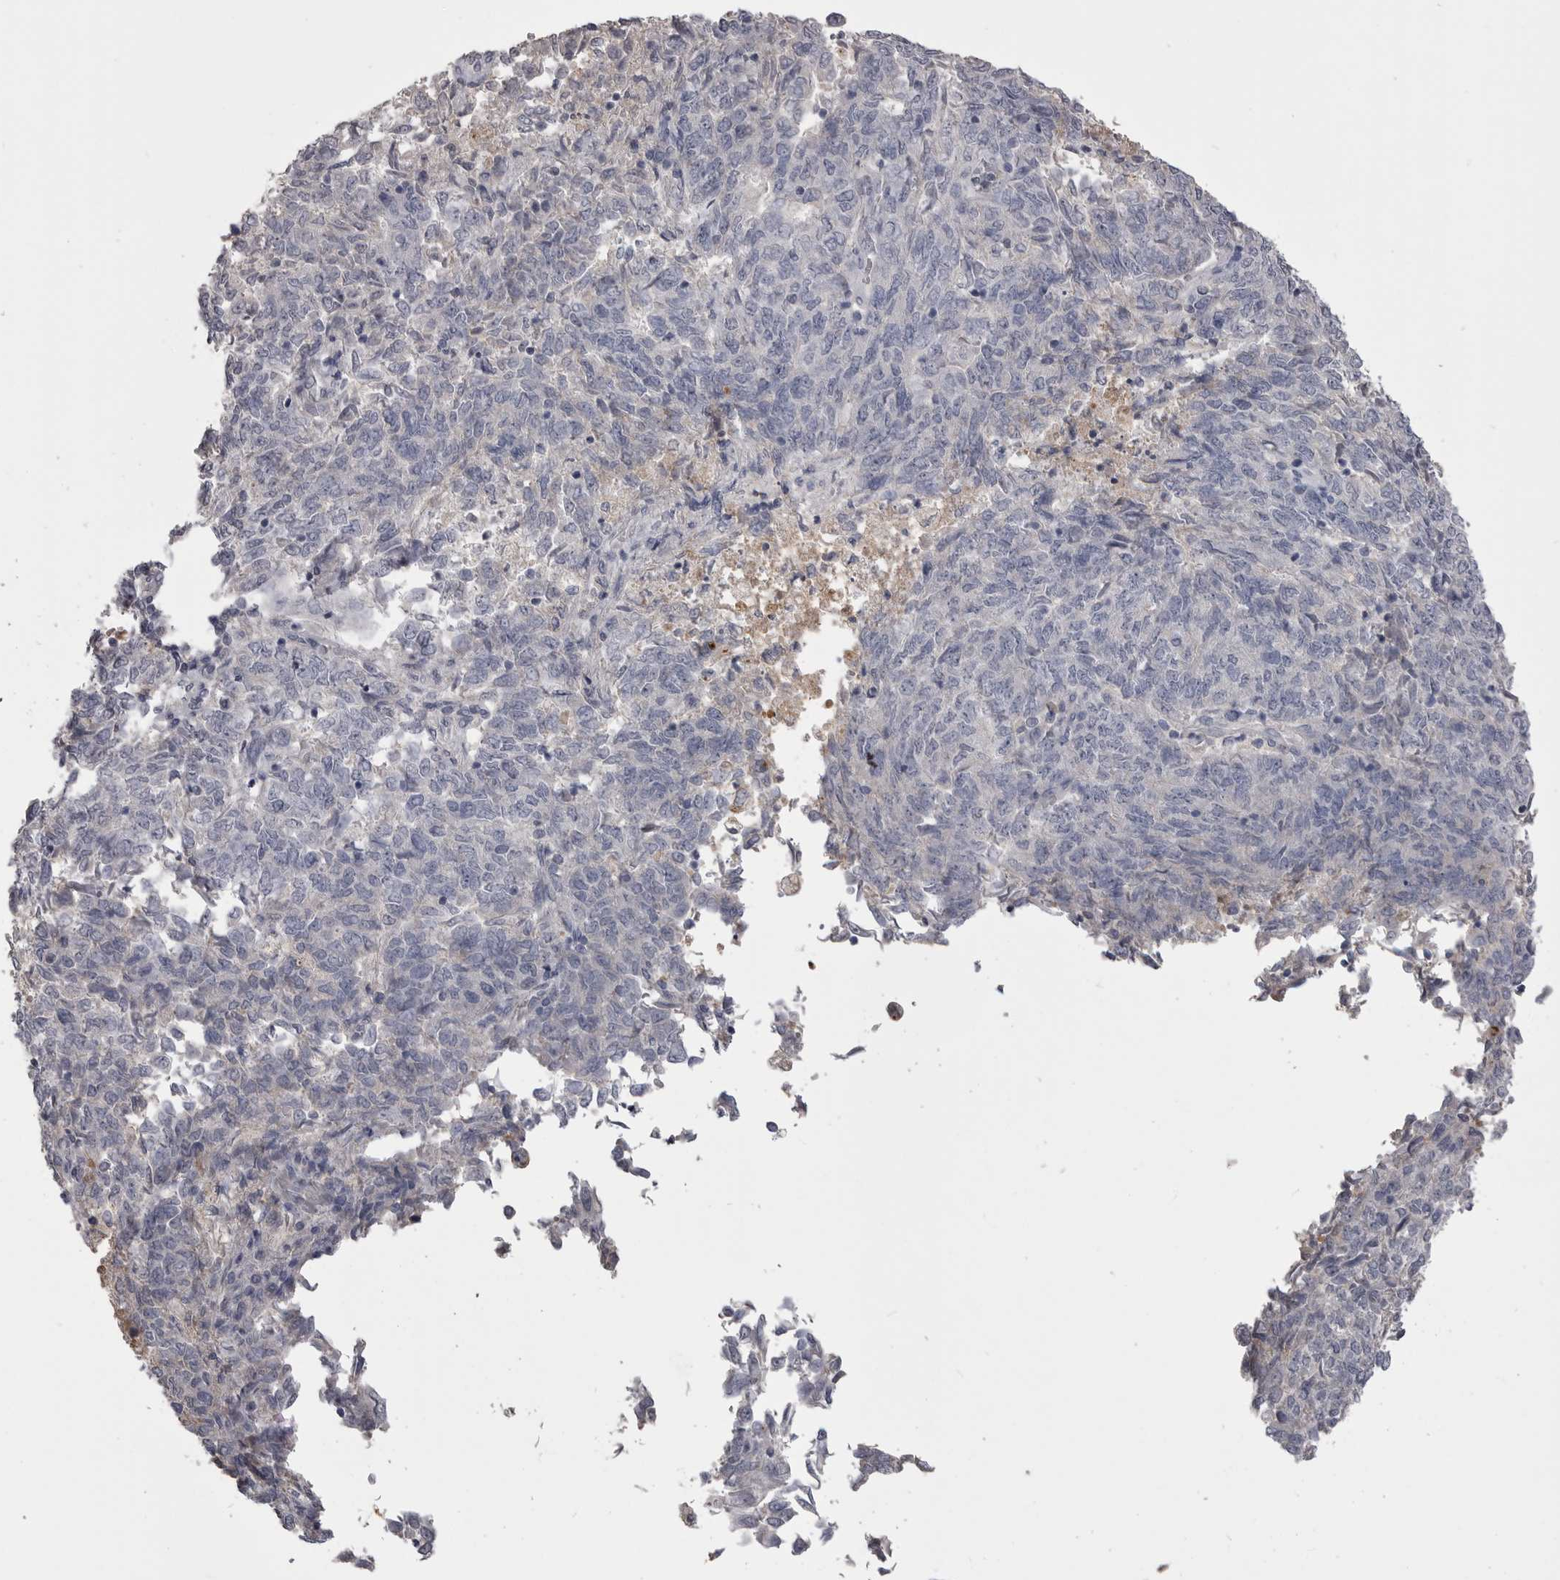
{"staining": {"intensity": "negative", "quantity": "none", "location": "none"}, "tissue": "endometrial cancer", "cell_type": "Tumor cells", "image_type": "cancer", "snomed": [{"axis": "morphology", "description": "Adenocarcinoma, NOS"}, {"axis": "topography", "description": "Endometrium"}], "caption": "The photomicrograph reveals no significant positivity in tumor cells of endometrial adenocarcinoma. Nuclei are stained in blue.", "gene": "AHSG", "patient": {"sex": "female", "age": 80}}